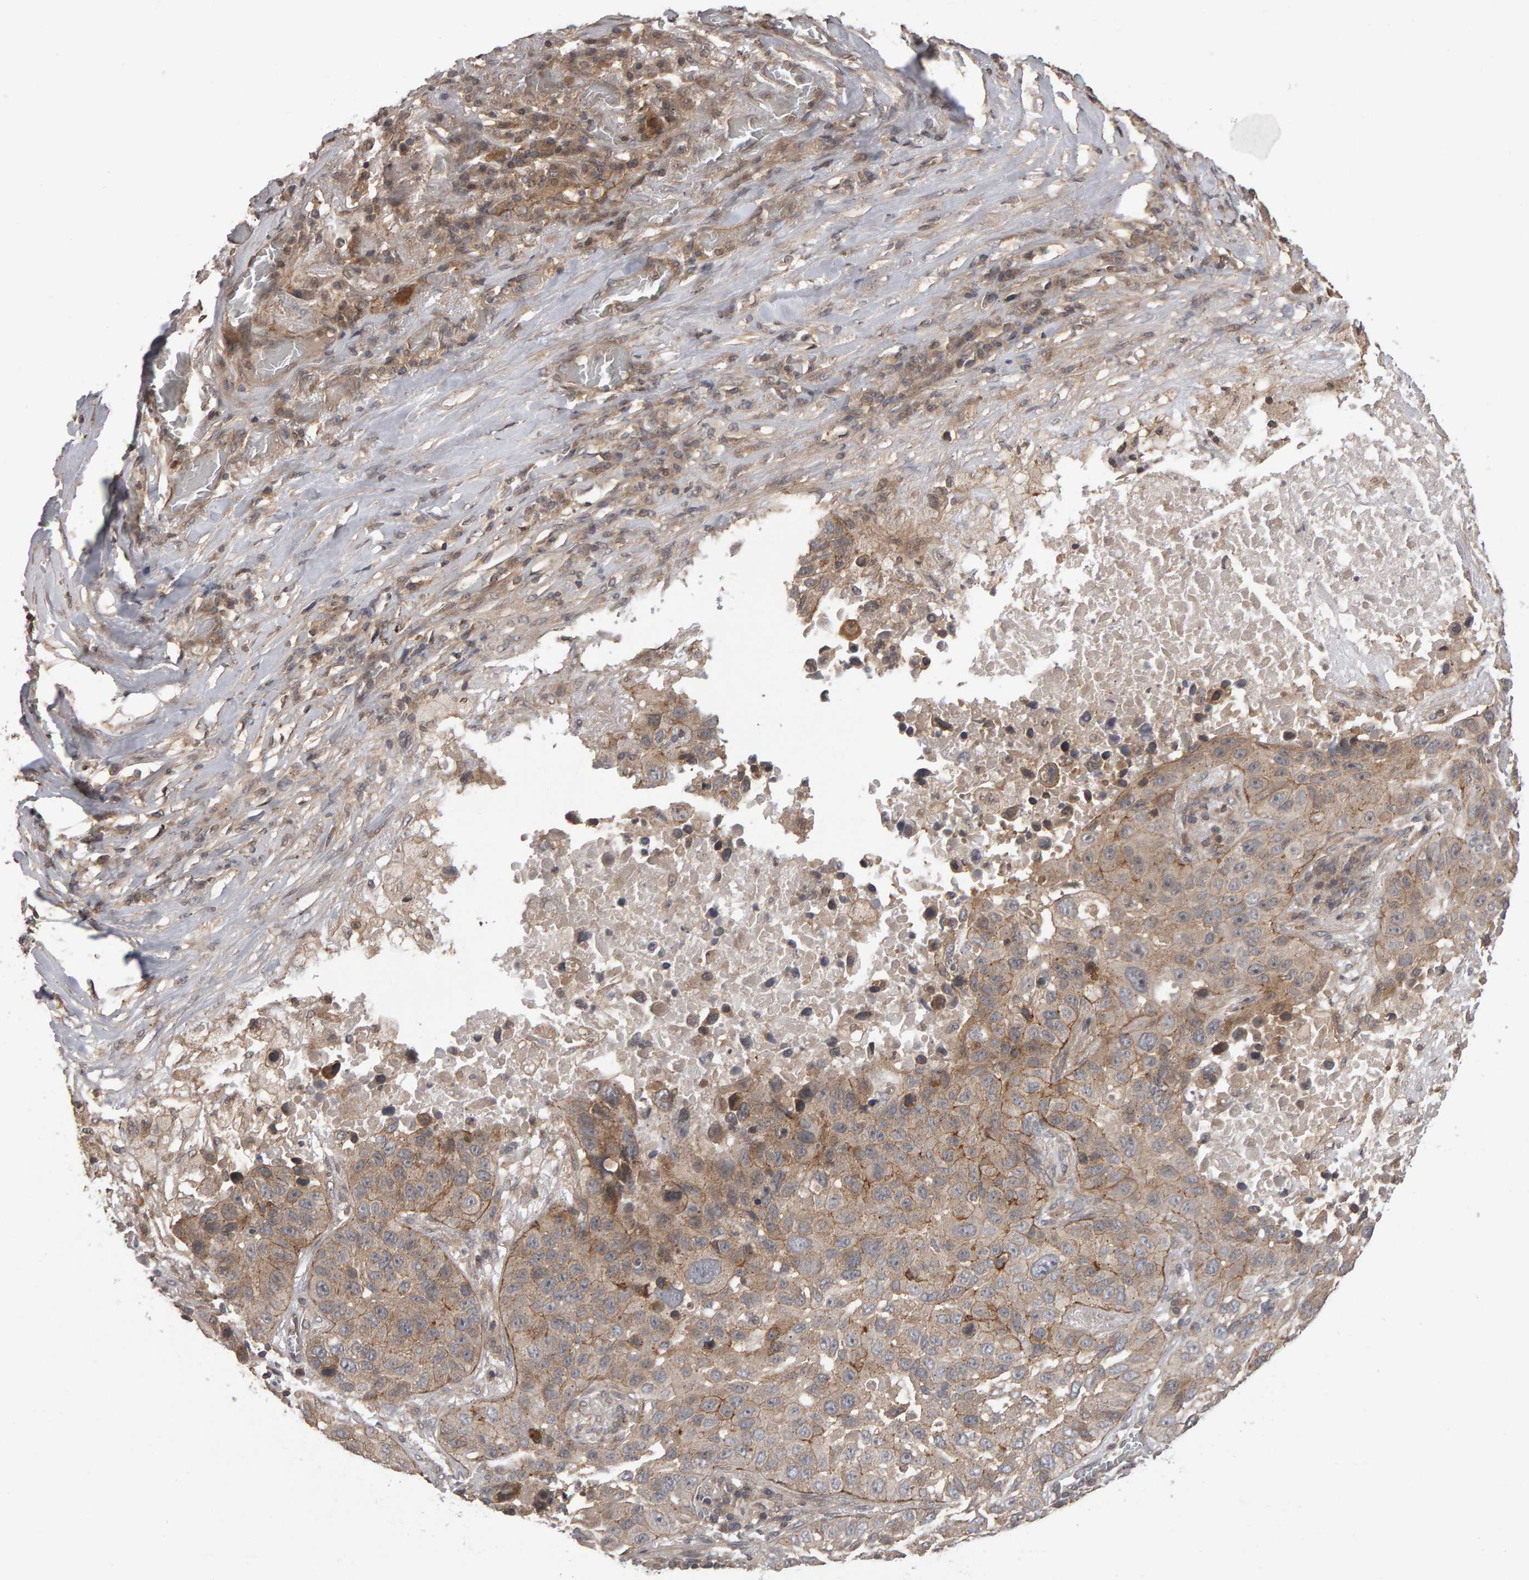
{"staining": {"intensity": "weak", "quantity": ">75%", "location": "cytoplasmic/membranous"}, "tissue": "lung cancer", "cell_type": "Tumor cells", "image_type": "cancer", "snomed": [{"axis": "morphology", "description": "Squamous cell carcinoma, NOS"}, {"axis": "topography", "description": "Lung"}], "caption": "Lung squamous cell carcinoma stained with a brown dye displays weak cytoplasmic/membranous positive positivity in about >75% of tumor cells.", "gene": "SCRIB", "patient": {"sex": "male", "age": 57}}